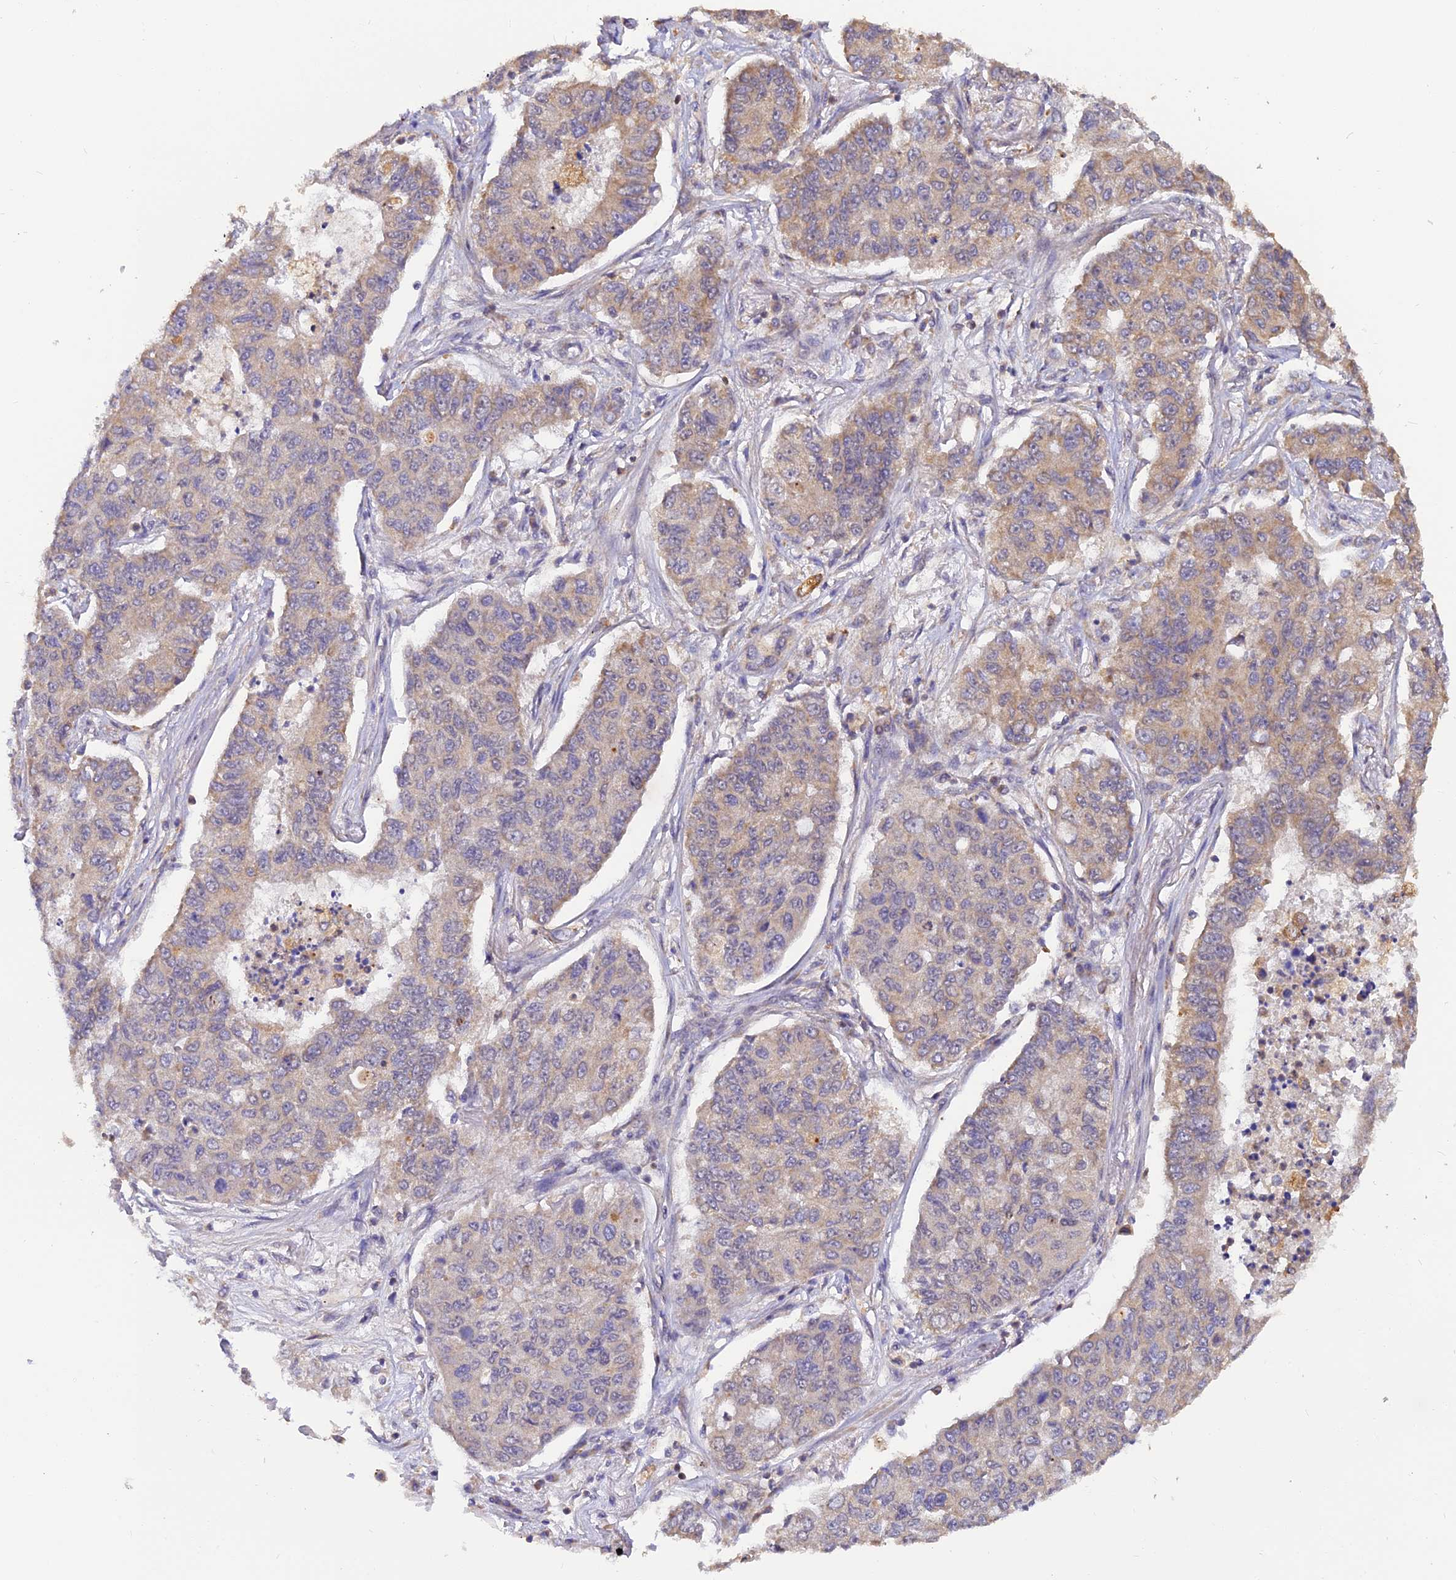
{"staining": {"intensity": "moderate", "quantity": "<25%", "location": "cytoplasmic/membranous"}, "tissue": "lung cancer", "cell_type": "Tumor cells", "image_type": "cancer", "snomed": [{"axis": "morphology", "description": "Squamous cell carcinoma, NOS"}, {"axis": "topography", "description": "Lung"}], "caption": "Moderate cytoplasmic/membranous staining for a protein is identified in about <25% of tumor cells of lung cancer using immunohistochemistry.", "gene": "ARL8B", "patient": {"sex": "male", "age": 74}}